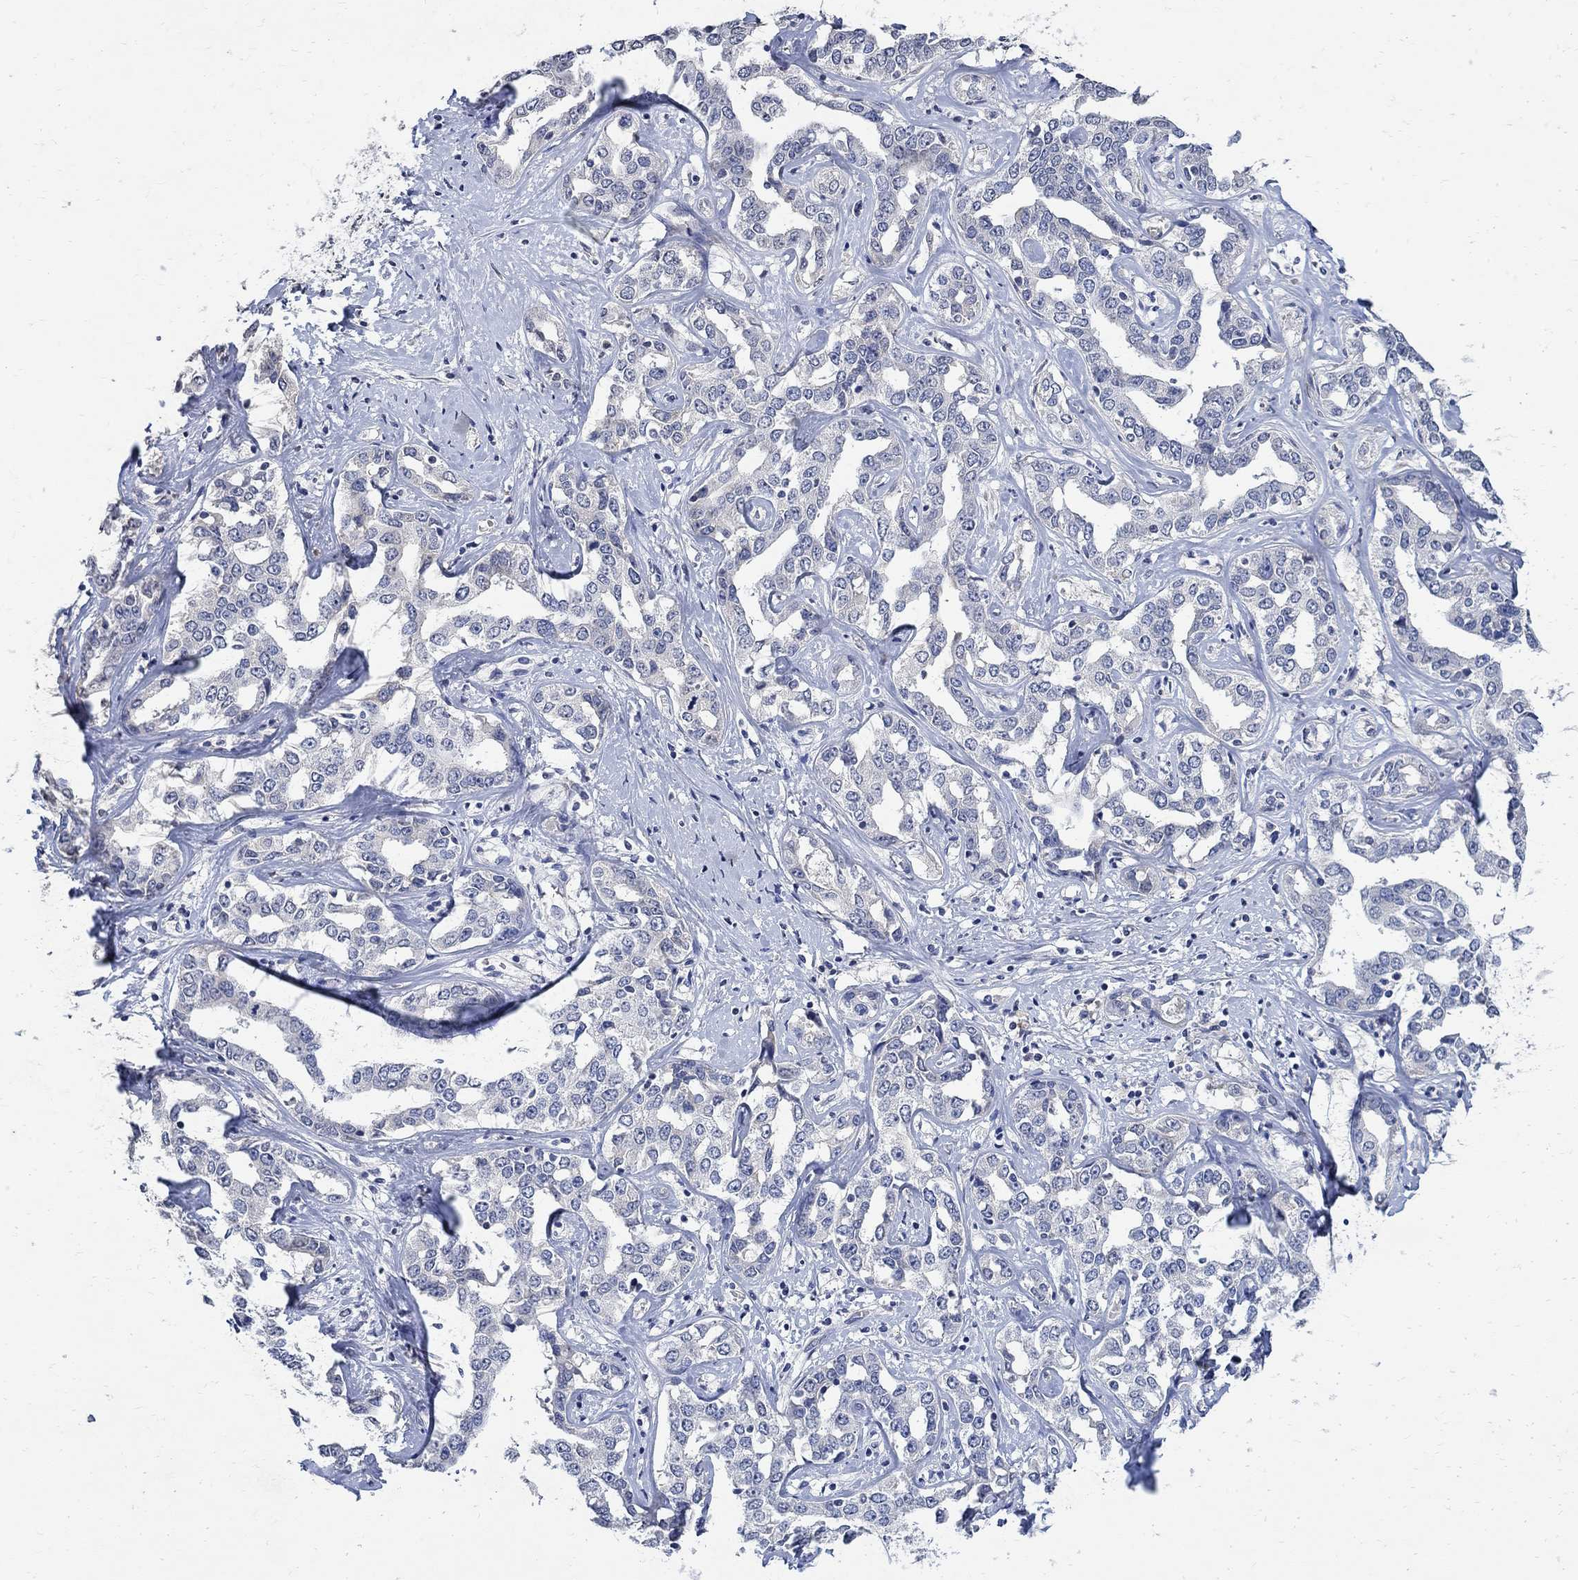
{"staining": {"intensity": "negative", "quantity": "none", "location": "none"}, "tissue": "liver cancer", "cell_type": "Tumor cells", "image_type": "cancer", "snomed": [{"axis": "morphology", "description": "Cholangiocarcinoma"}, {"axis": "topography", "description": "Liver"}], "caption": "This is an immunohistochemistry (IHC) micrograph of human liver cancer. There is no positivity in tumor cells.", "gene": "TMEM169", "patient": {"sex": "male", "age": 59}}